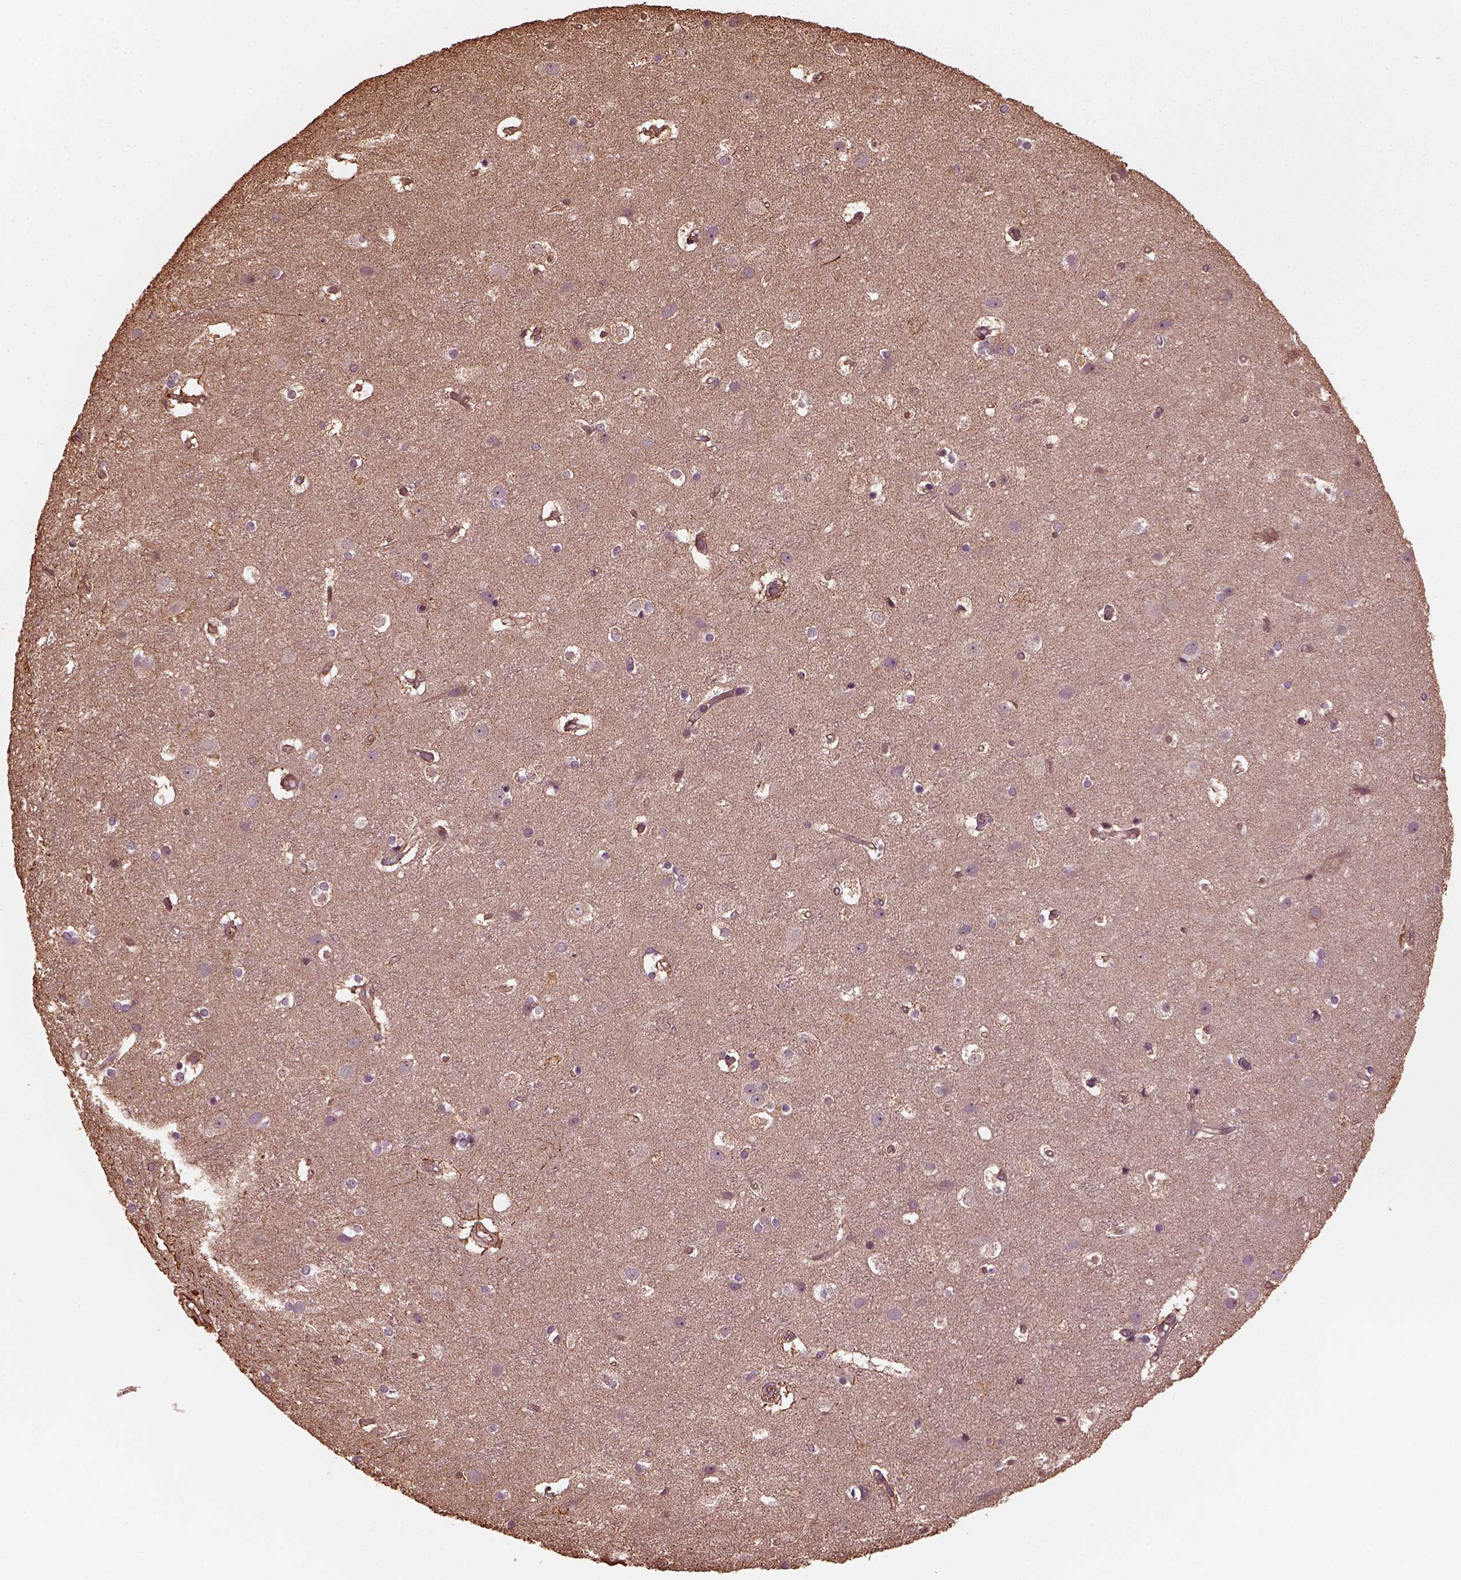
{"staining": {"intensity": "negative", "quantity": "none", "location": "none"}, "tissue": "cerebral cortex", "cell_type": "Endothelial cells", "image_type": "normal", "snomed": [{"axis": "morphology", "description": "Normal tissue, NOS"}, {"axis": "topography", "description": "Cerebral cortex"}], "caption": "Endothelial cells show no significant staining in normal cerebral cortex. (DAB (3,3'-diaminobenzidine) immunohistochemistry with hematoxylin counter stain).", "gene": "GTPBP1", "patient": {"sex": "female", "age": 52}}